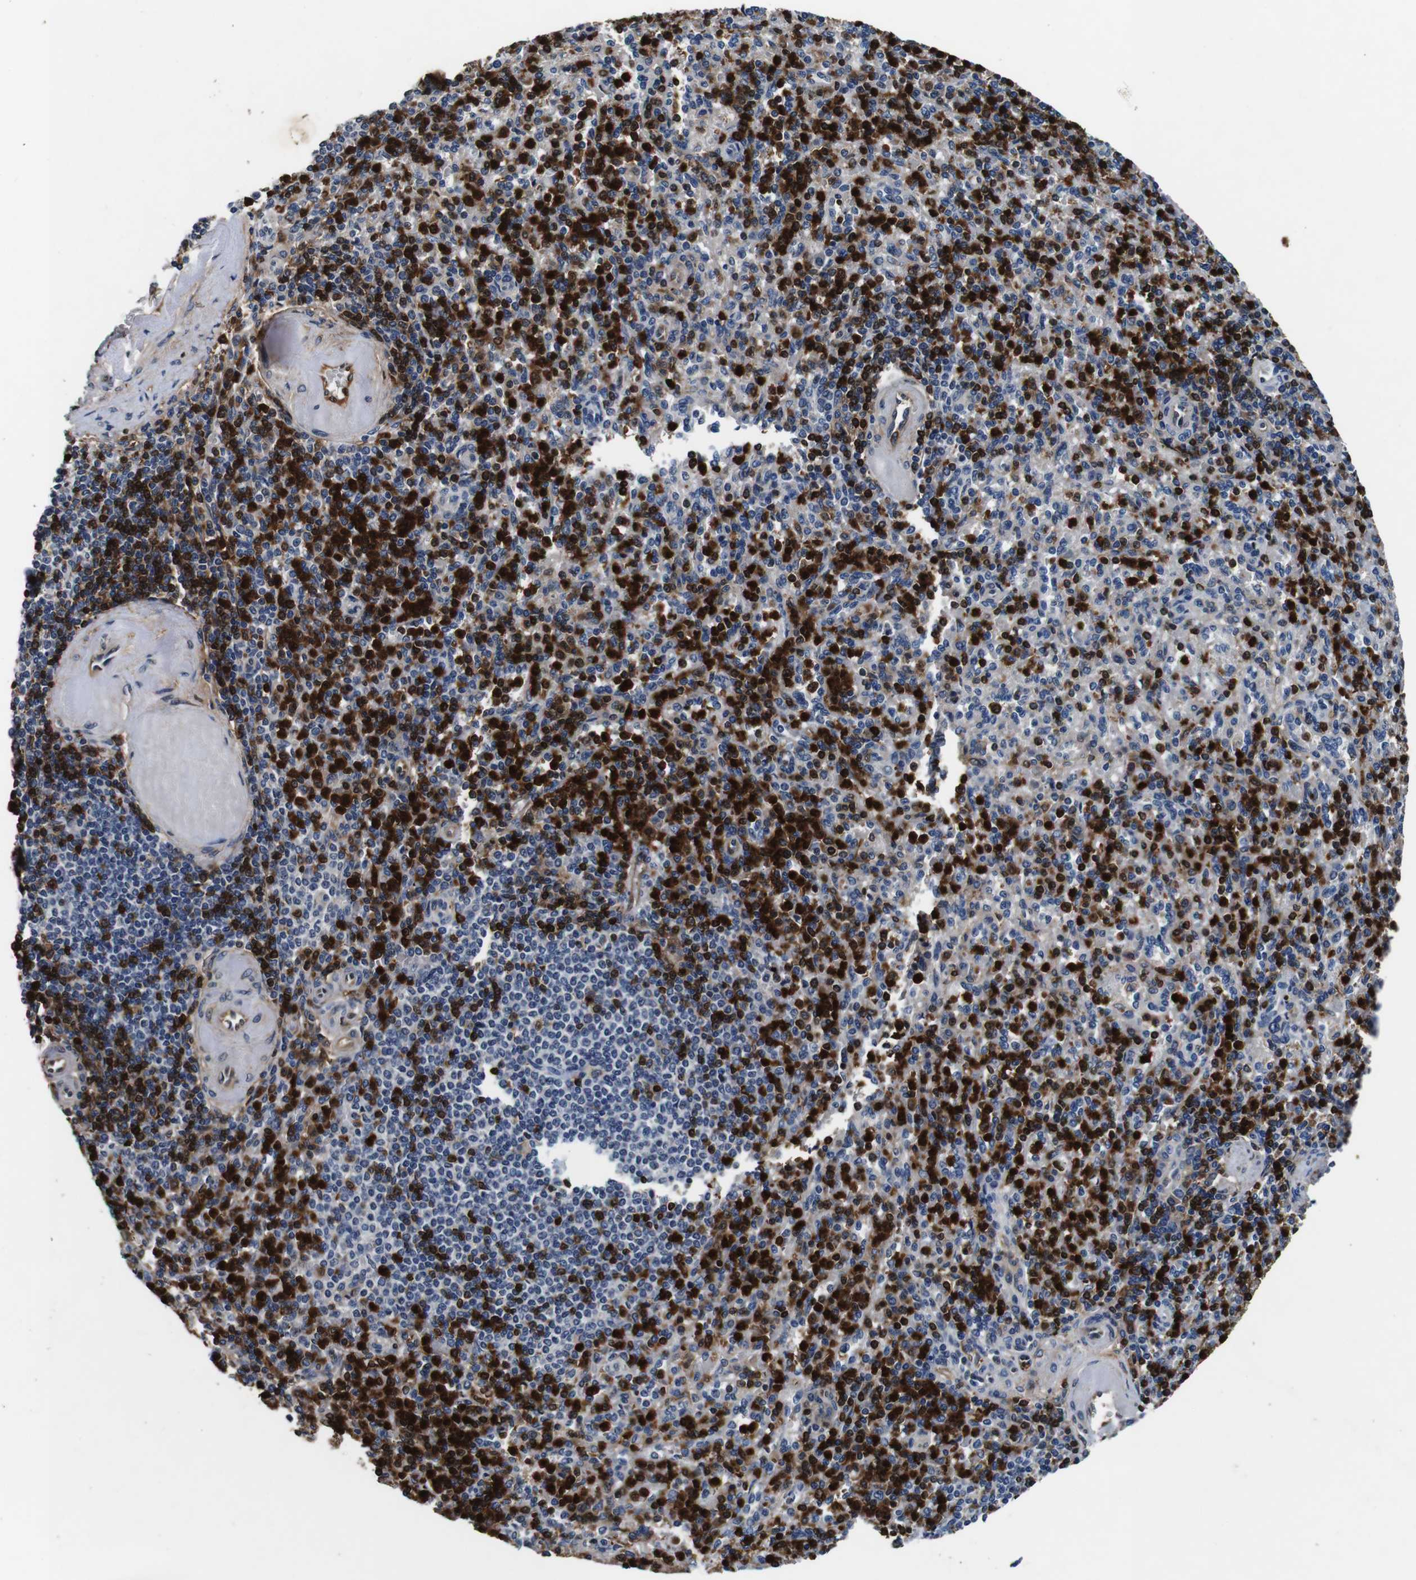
{"staining": {"intensity": "strong", "quantity": "25%-75%", "location": "cytoplasmic/membranous,nuclear"}, "tissue": "spleen", "cell_type": "Cells in red pulp", "image_type": "normal", "snomed": [{"axis": "morphology", "description": "Normal tissue, NOS"}, {"axis": "topography", "description": "Spleen"}], "caption": "Immunohistochemical staining of normal spleen shows 25%-75% levels of strong cytoplasmic/membranous,nuclear protein staining in approximately 25%-75% of cells in red pulp.", "gene": "ANXA1", "patient": {"sex": "female", "age": 74}}